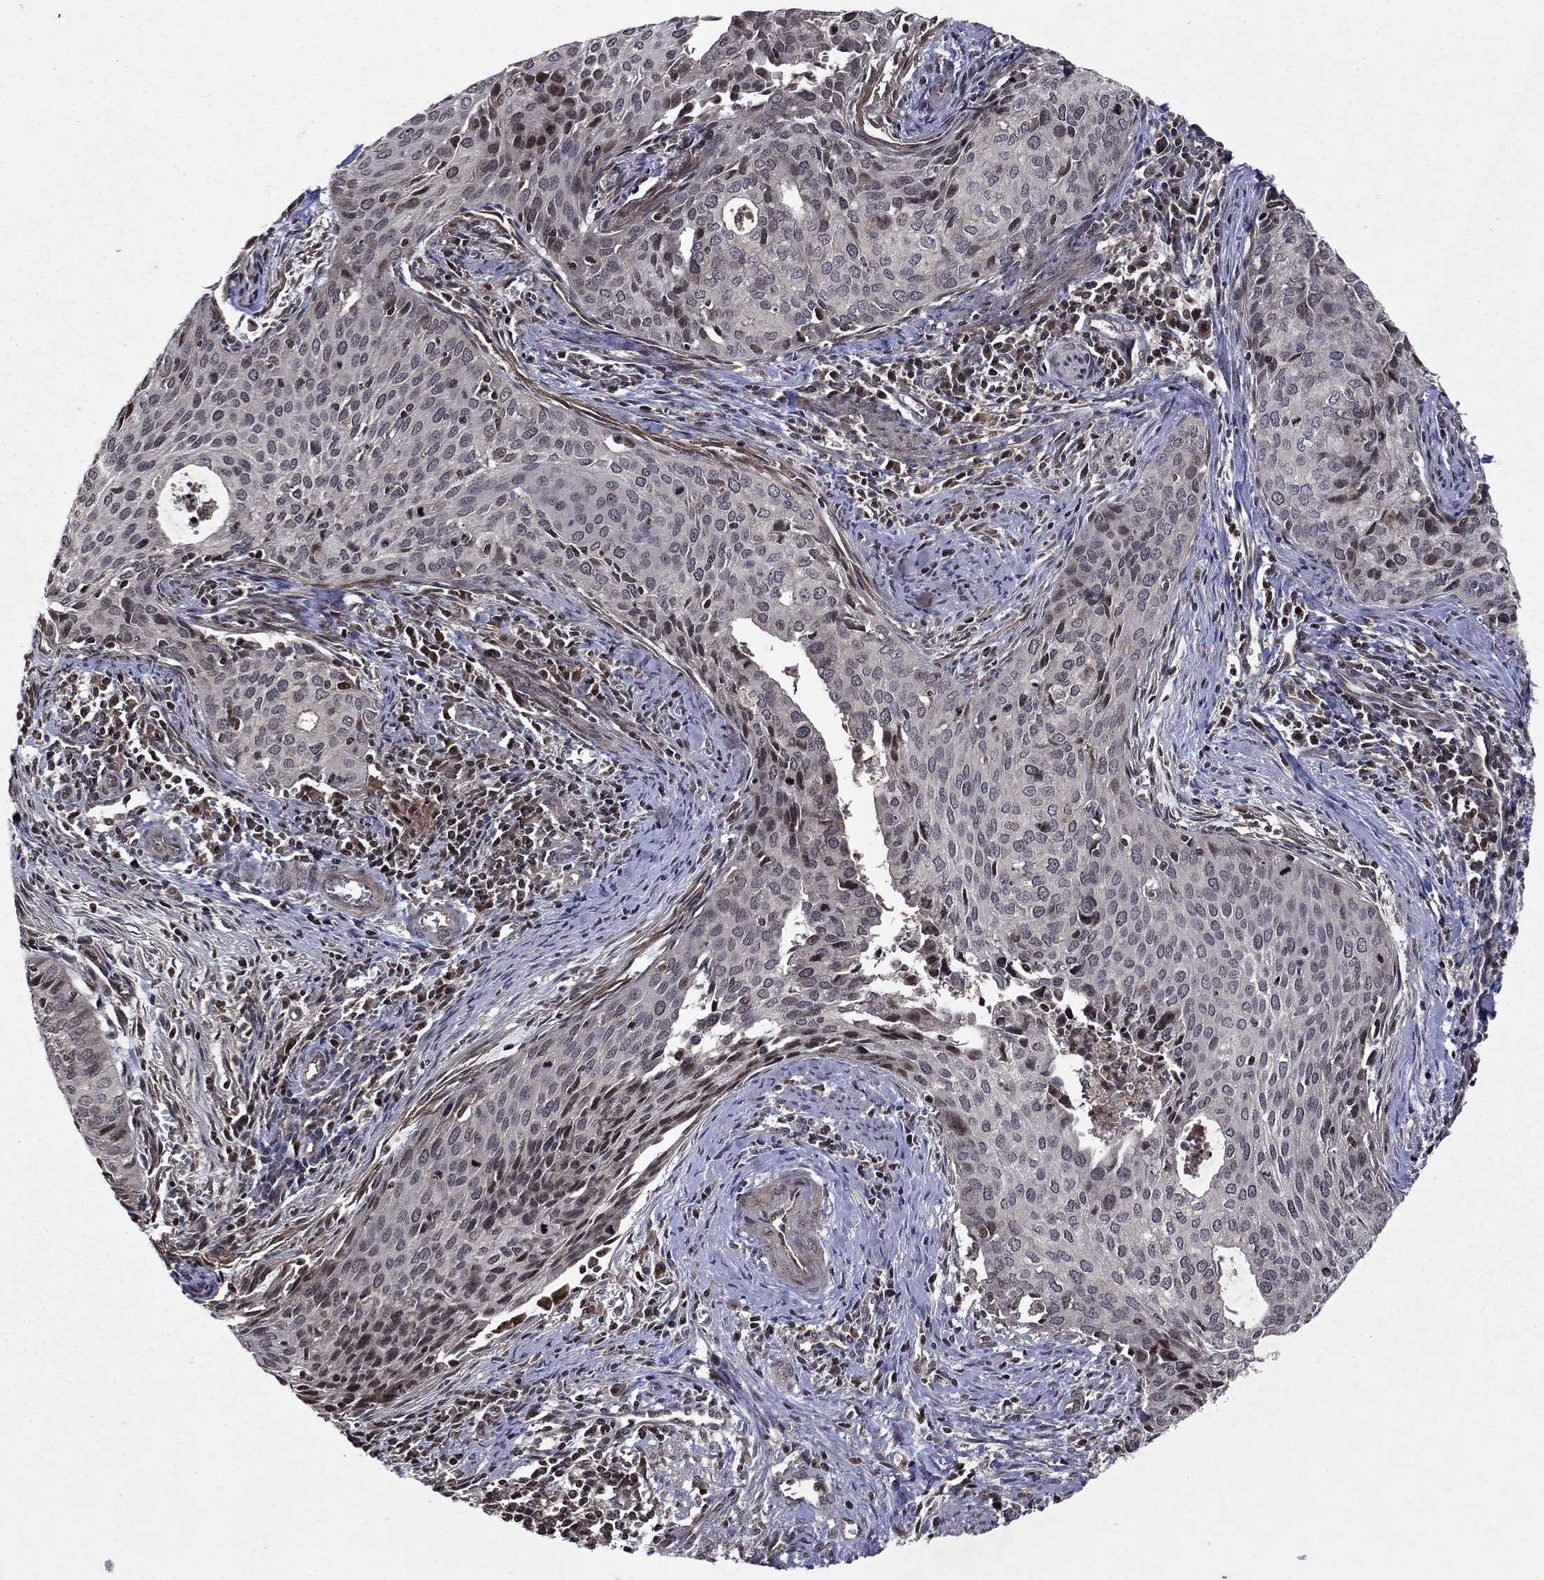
{"staining": {"intensity": "negative", "quantity": "none", "location": "none"}, "tissue": "cervical cancer", "cell_type": "Tumor cells", "image_type": "cancer", "snomed": [{"axis": "morphology", "description": "Squamous cell carcinoma, NOS"}, {"axis": "topography", "description": "Cervix"}], "caption": "An image of human cervical cancer (squamous cell carcinoma) is negative for staining in tumor cells.", "gene": "SORBS1", "patient": {"sex": "female", "age": 29}}